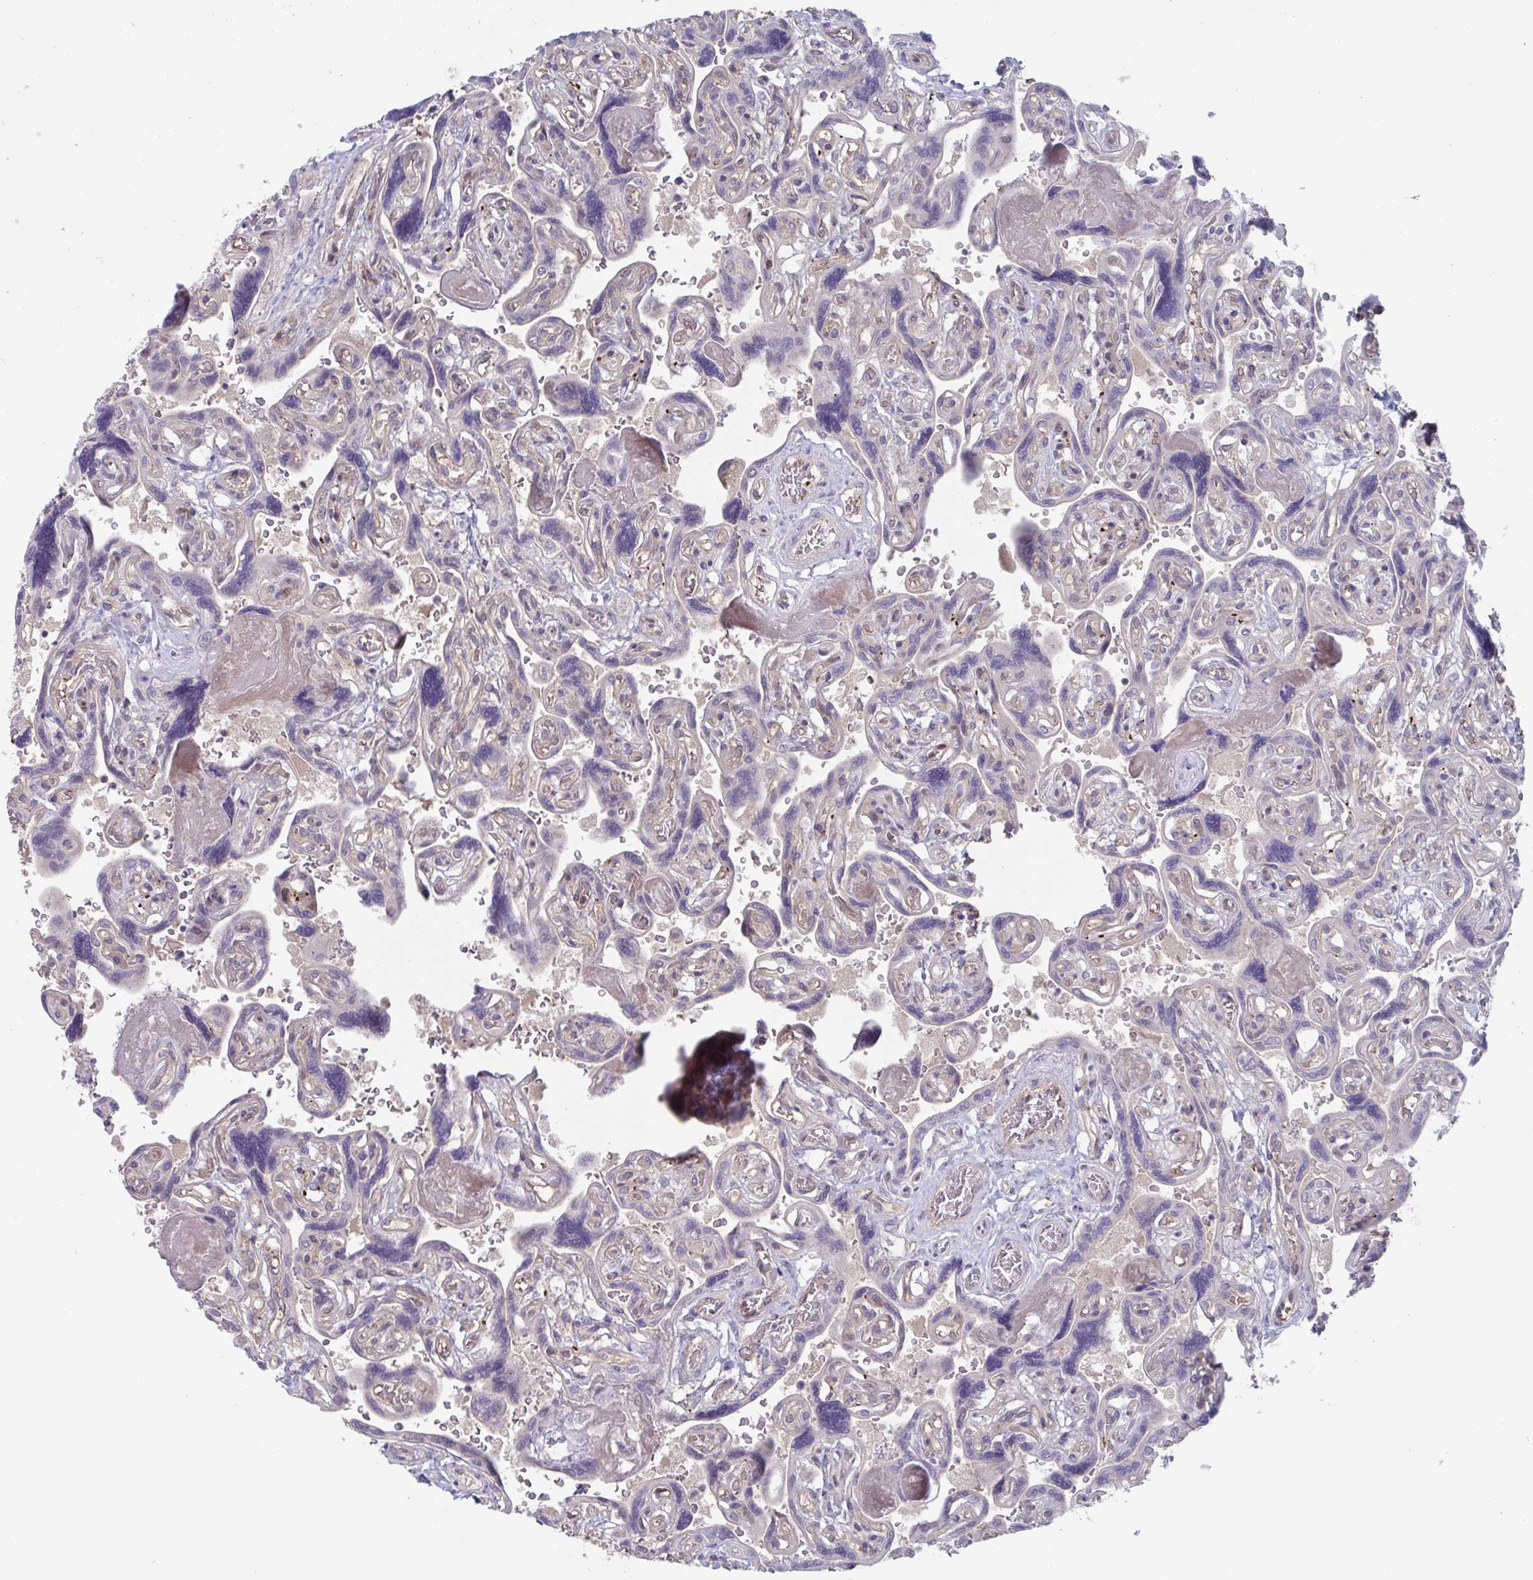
{"staining": {"intensity": "negative", "quantity": "none", "location": "none"}, "tissue": "placenta", "cell_type": "Decidual cells", "image_type": "normal", "snomed": [{"axis": "morphology", "description": "Normal tissue, NOS"}, {"axis": "topography", "description": "Placenta"}], "caption": "A micrograph of placenta stained for a protein demonstrates no brown staining in decidual cells.", "gene": "STK26", "patient": {"sex": "female", "age": 32}}